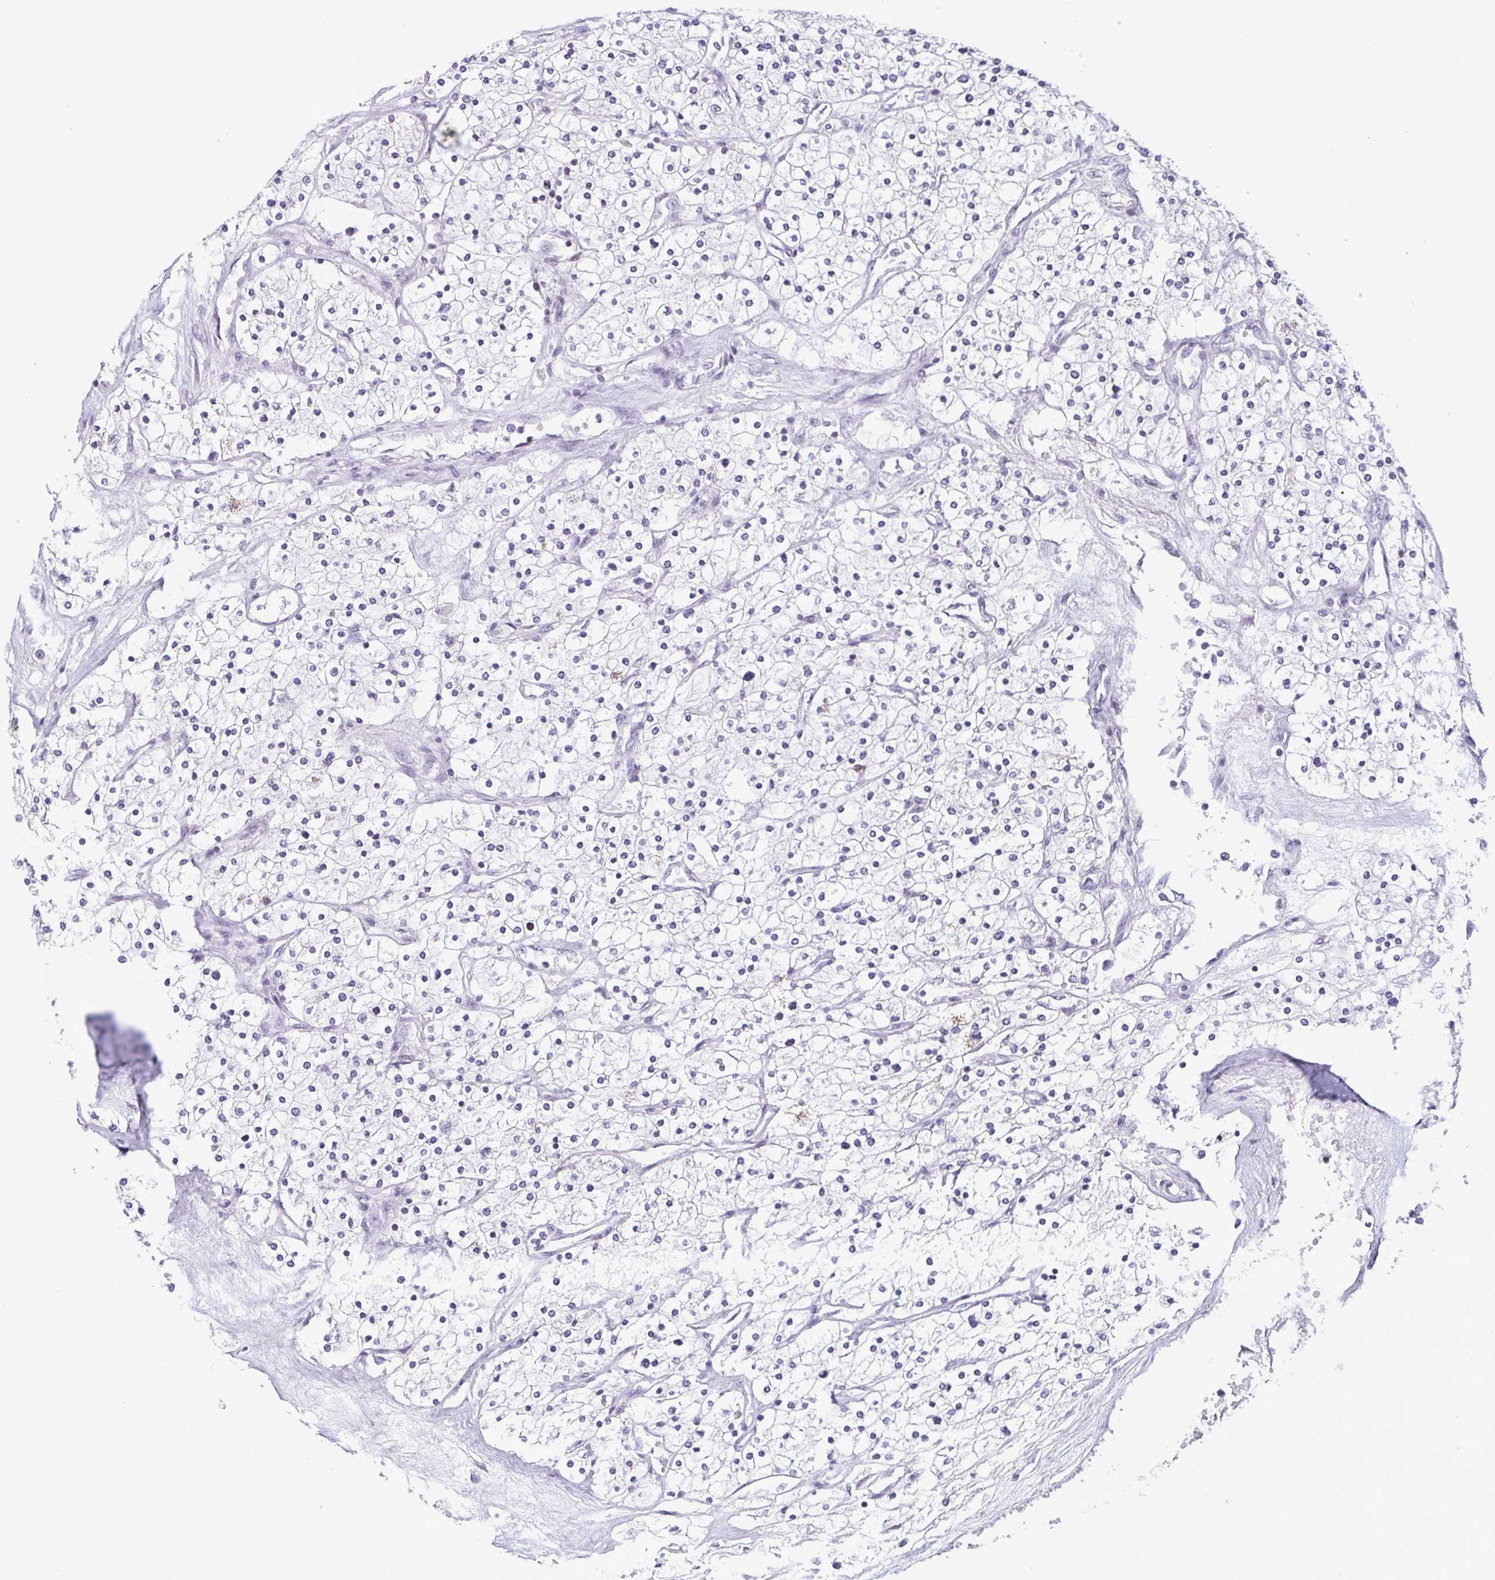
{"staining": {"intensity": "negative", "quantity": "none", "location": "none"}, "tissue": "renal cancer", "cell_type": "Tumor cells", "image_type": "cancer", "snomed": [{"axis": "morphology", "description": "Adenocarcinoma, NOS"}, {"axis": "topography", "description": "Kidney"}], "caption": "This is an immunohistochemistry (IHC) image of human renal cancer. There is no positivity in tumor cells.", "gene": "IRF1", "patient": {"sex": "male", "age": 80}}